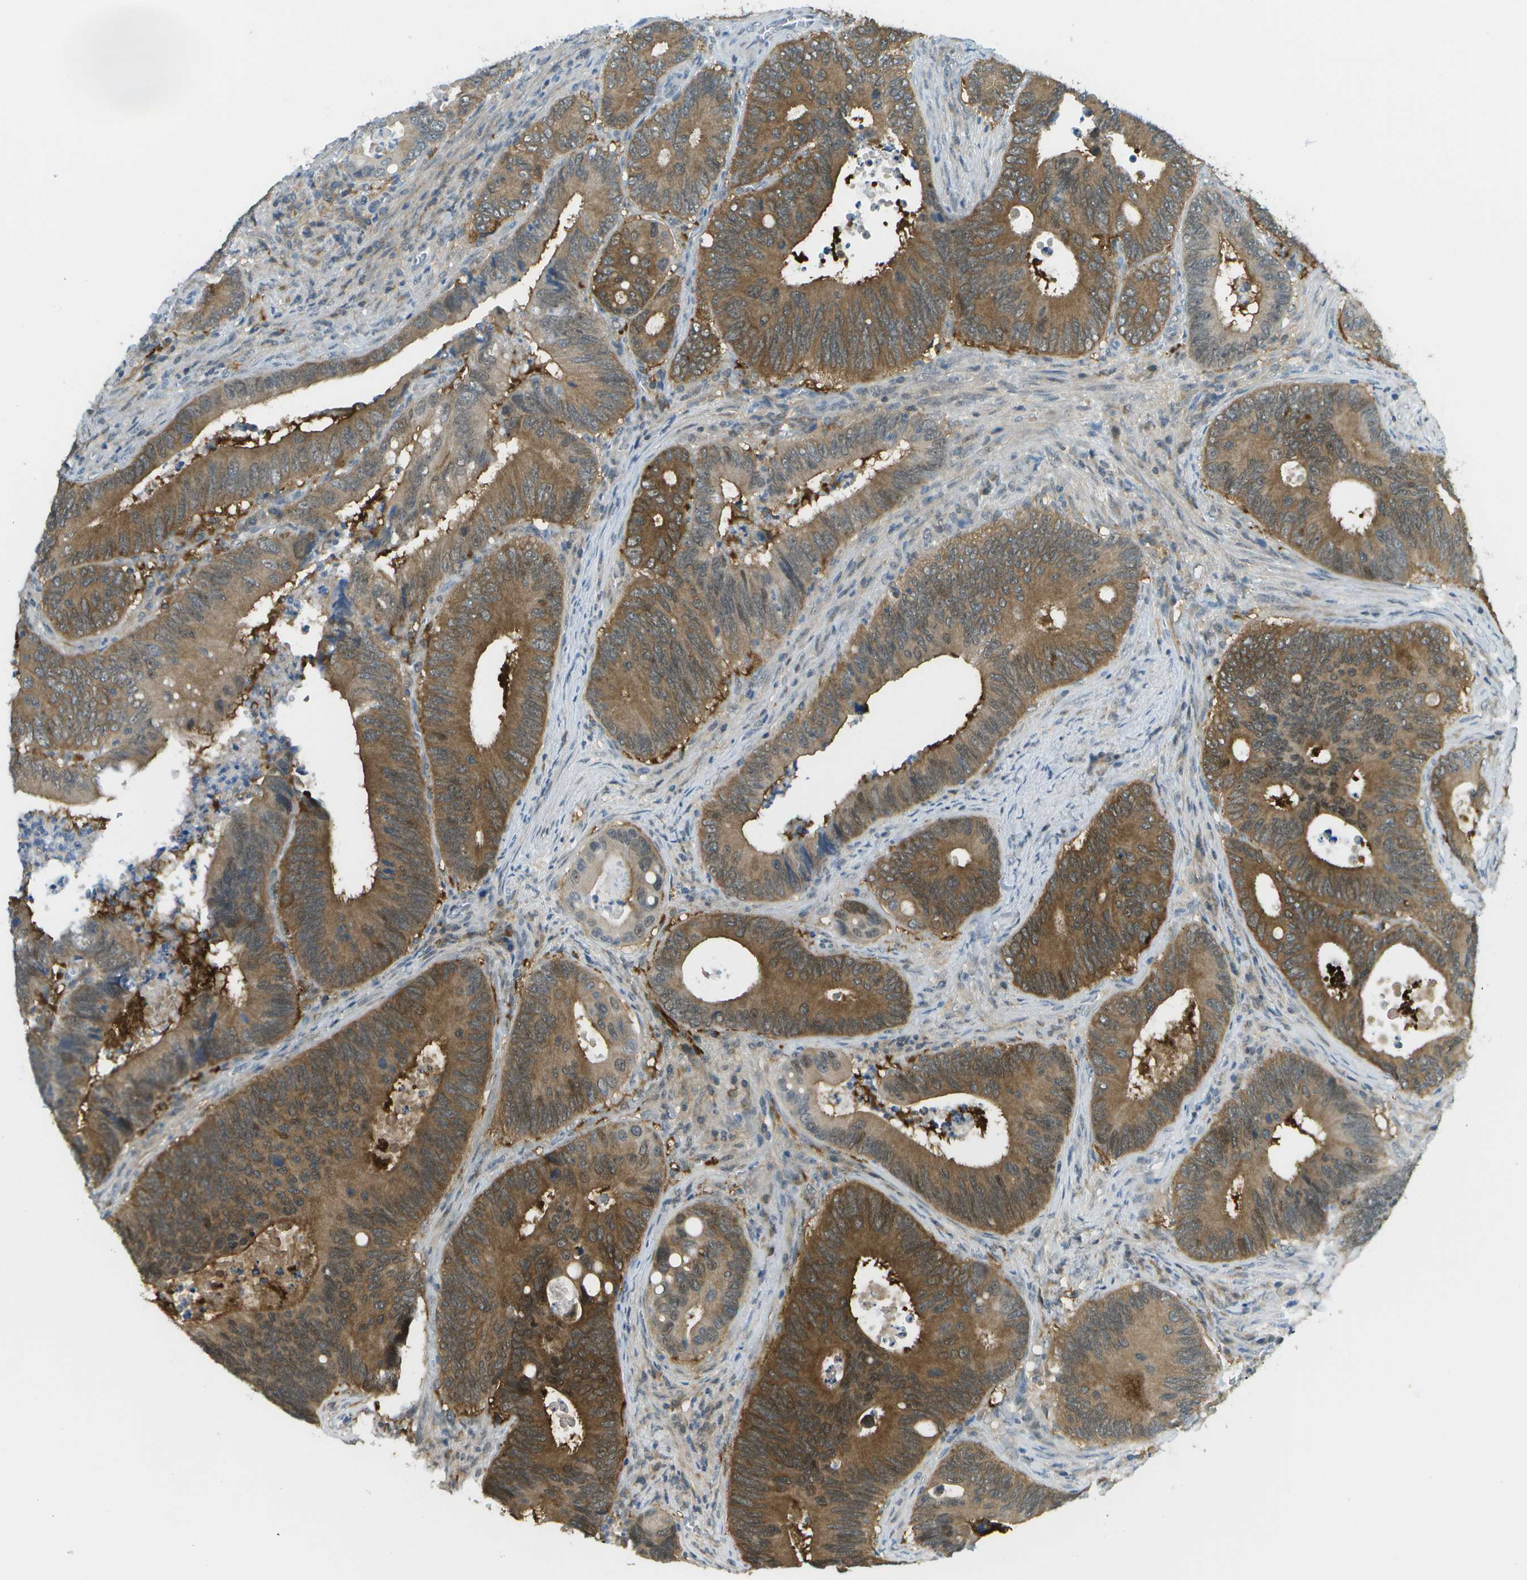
{"staining": {"intensity": "moderate", "quantity": ">75%", "location": "cytoplasmic/membranous"}, "tissue": "colorectal cancer", "cell_type": "Tumor cells", "image_type": "cancer", "snomed": [{"axis": "morphology", "description": "Inflammation, NOS"}, {"axis": "morphology", "description": "Adenocarcinoma, NOS"}, {"axis": "topography", "description": "Colon"}], "caption": "IHC histopathology image of colorectal cancer stained for a protein (brown), which displays medium levels of moderate cytoplasmic/membranous expression in approximately >75% of tumor cells.", "gene": "CDH23", "patient": {"sex": "male", "age": 72}}